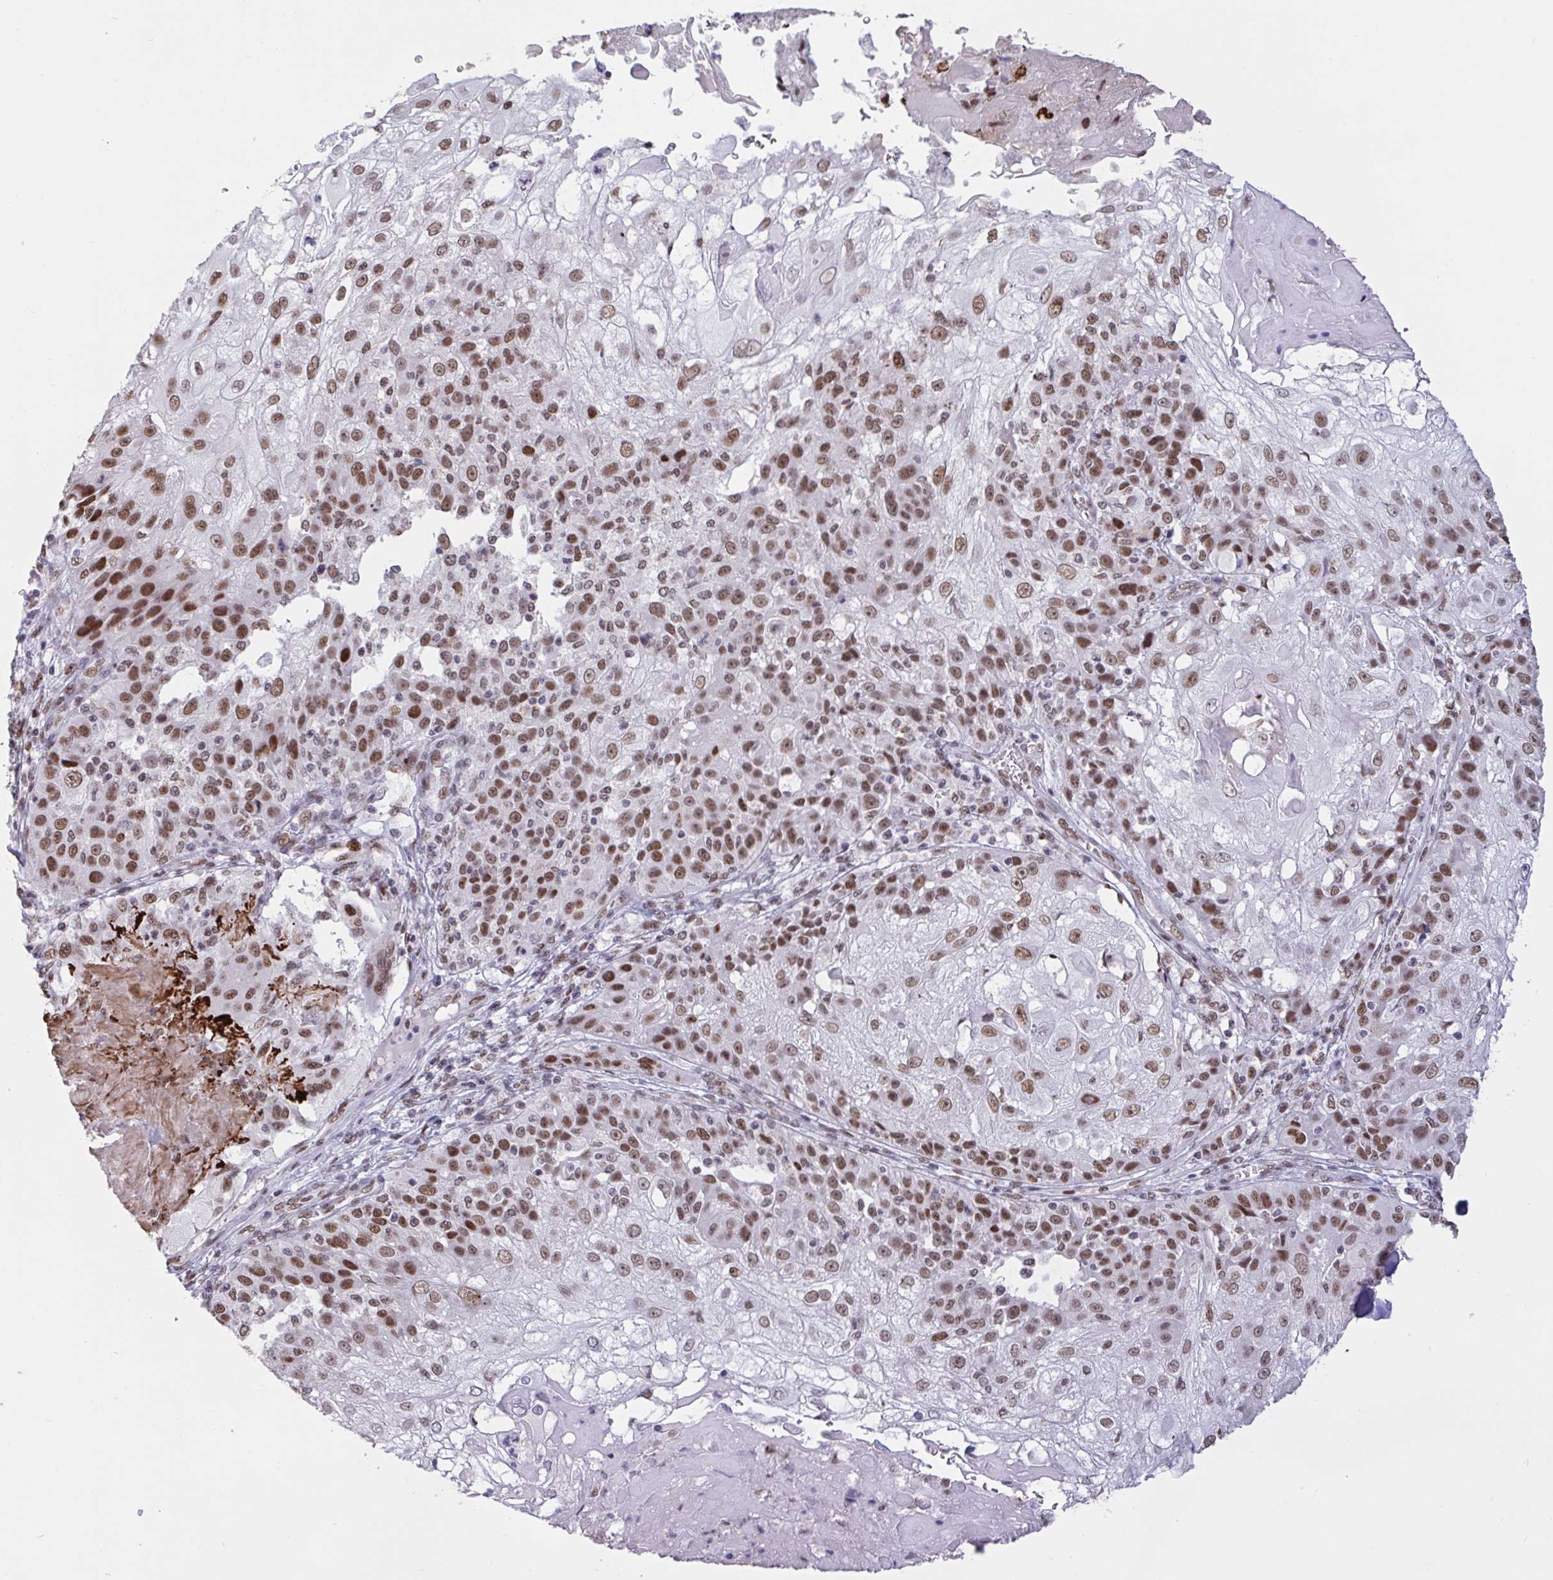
{"staining": {"intensity": "moderate", "quantity": ">75%", "location": "nuclear"}, "tissue": "skin cancer", "cell_type": "Tumor cells", "image_type": "cancer", "snomed": [{"axis": "morphology", "description": "Normal tissue, NOS"}, {"axis": "morphology", "description": "Squamous cell carcinoma, NOS"}, {"axis": "topography", "description": "Skin"}], "caption": "Approximately >75% of tumor cells in human skin squamous cell carcinoma show moderate nuclear protein expression as visualized by brown immunohistochemical staining.", "gene": "CBFA2T2", "patient": {"sex": "female", "age": 83}}